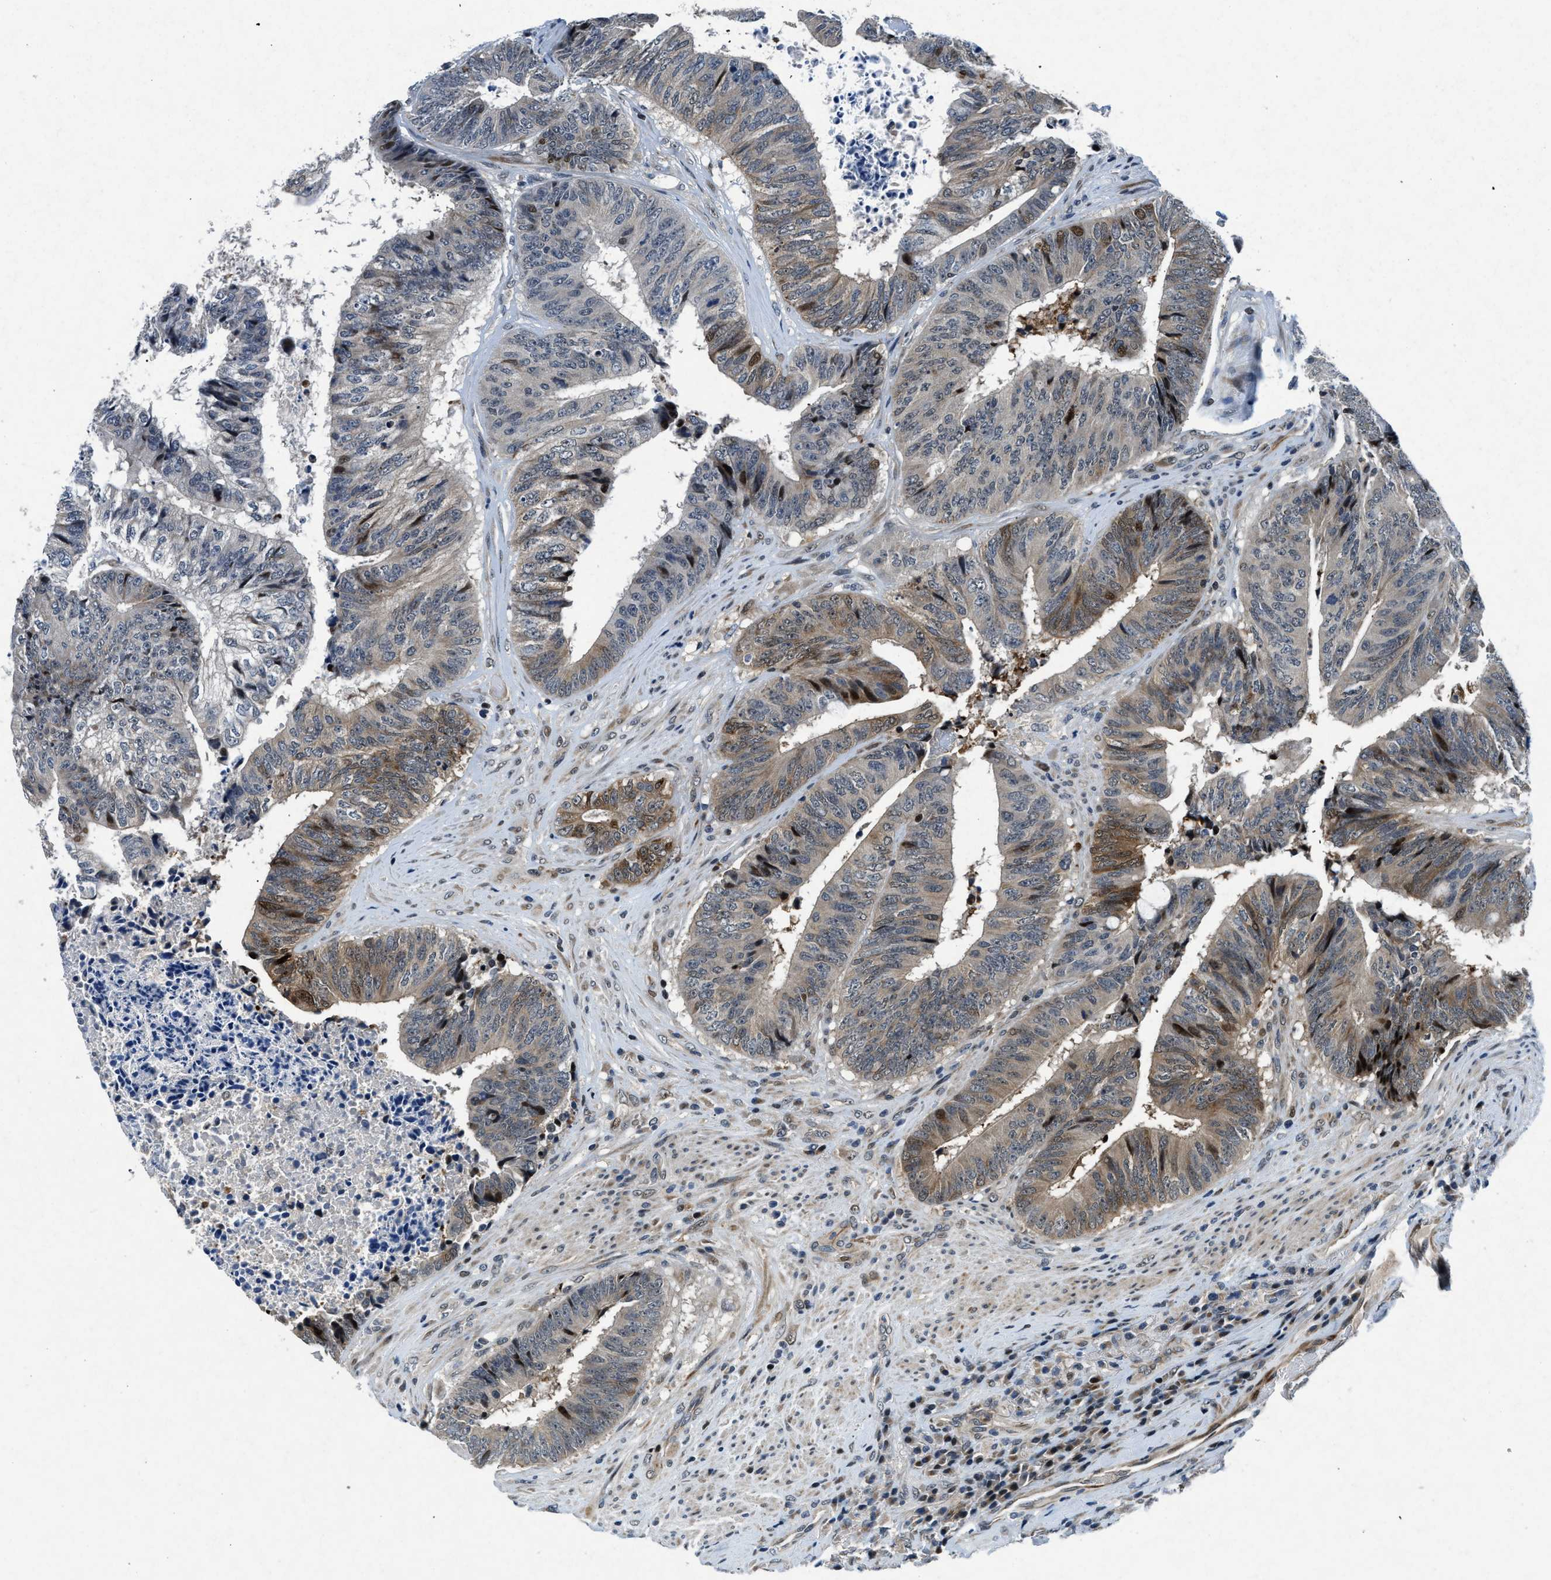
{"staining": {"intensity": "strong", "quantity": "<25%", "location": "nuclear"}, "tissue": "colorectal cancer", "cell_type": "Tumor cells", "image_type": "cancer", "snomed": [{"axis": "morphology", "description": "Adenocarcinoma, NOS"}, {"axis": "topography", "description": "Rectum"}], "caption": "Protein expression analysis of human colorectal adenocarcinoma reveals strong nuclear expression in about <25% of tumor cells.", "gene": "PHLDA1", "patient": {"sex": "male", "age": 72}}